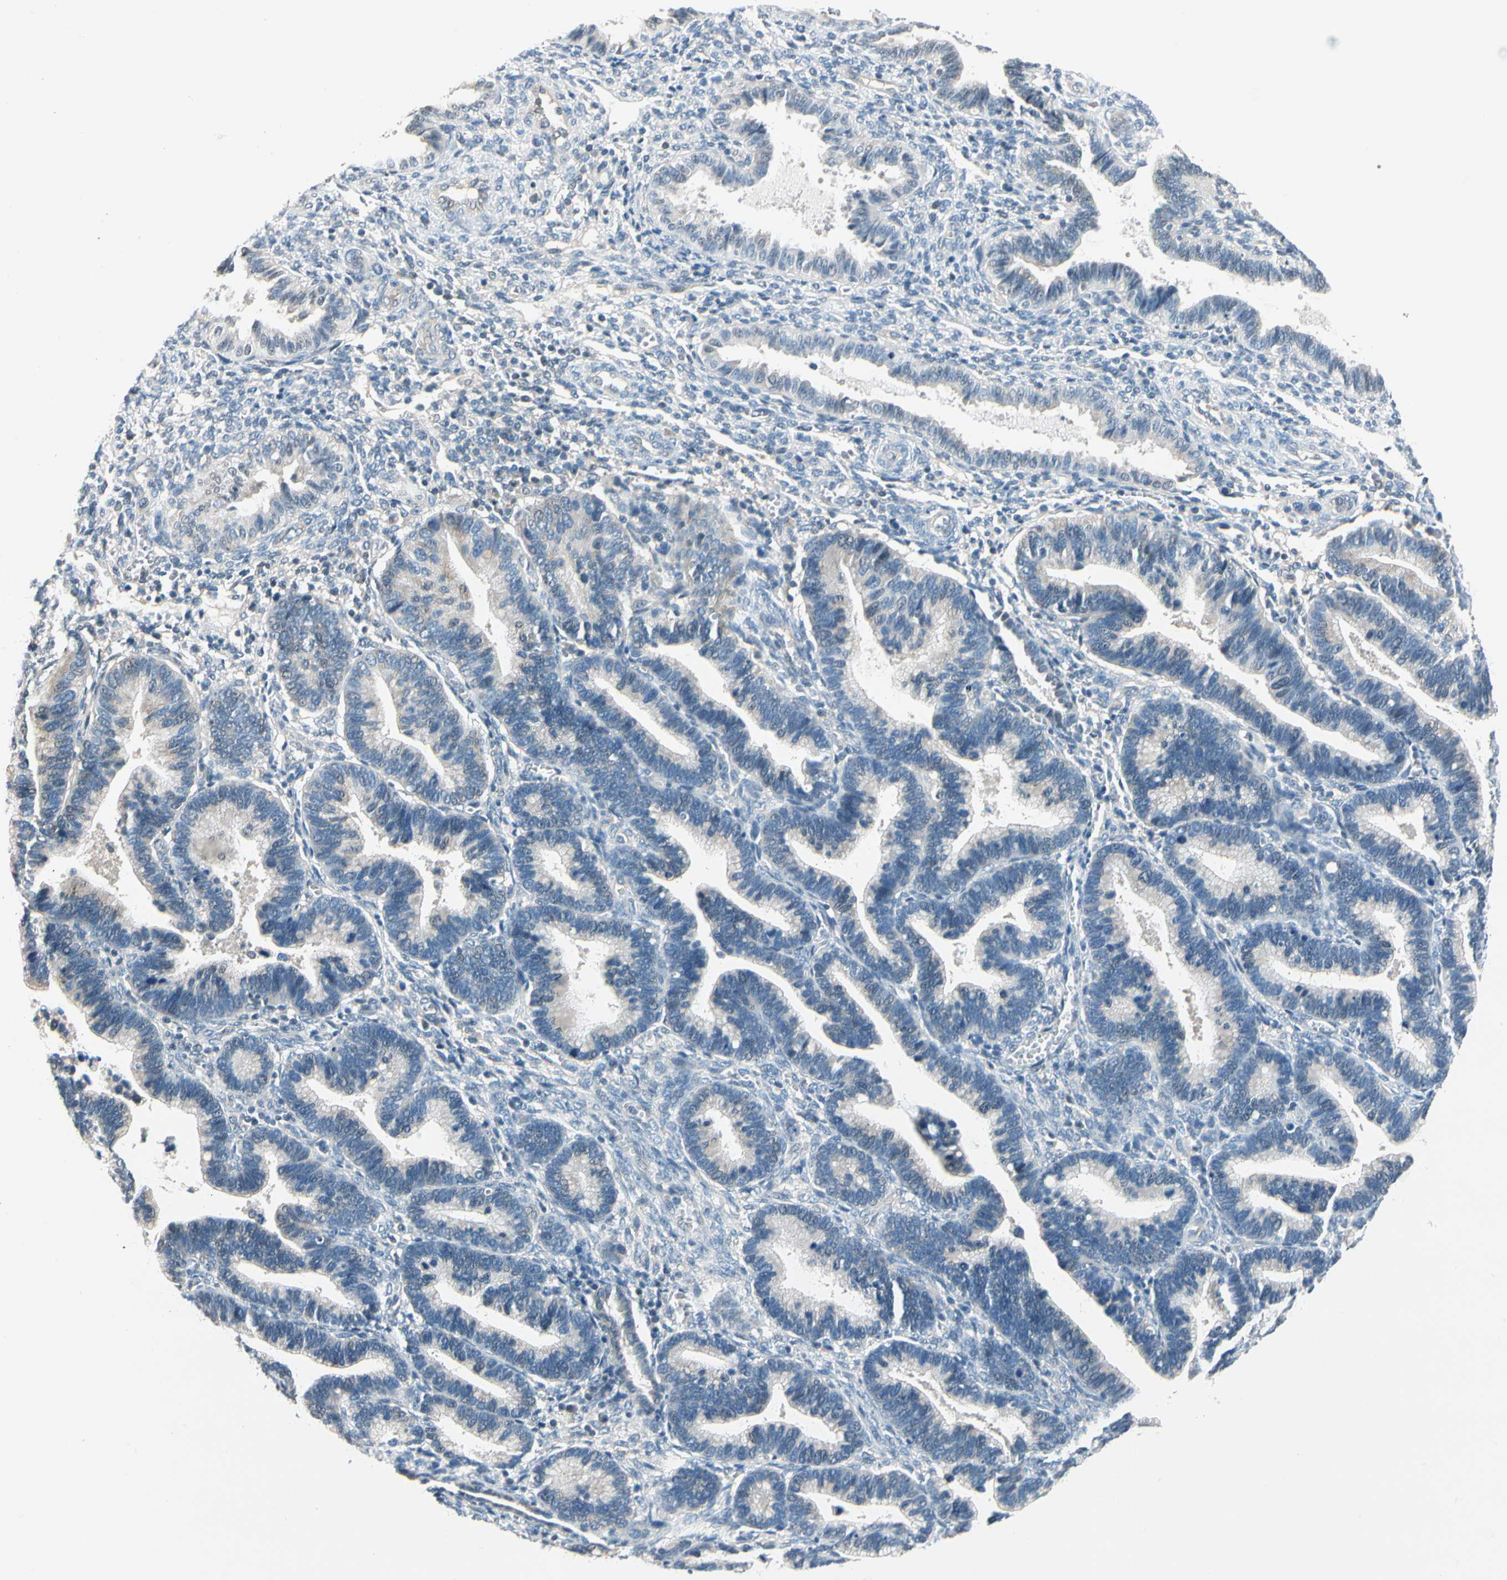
{"staining": {"intensity": "negative", "quantity": "none", "location": "none"}, "tissue": "endometrium", "cell_type": "Cells in endometrial stroma", "image_type": "normal", "snomed": [{"axis": "morphology", "description": "Normal tissue, NOS"}, {"axis": "topography", "description": "Endometrium"}], "caption": "A high-resolution micrograph shows immunohistochemistry (IHC) staining of normal endometrium, which exhibits no significant positivity in cells in endometrial stroma.", "gene": "STK40", "patient": {"sex": "female", "age": 36}}